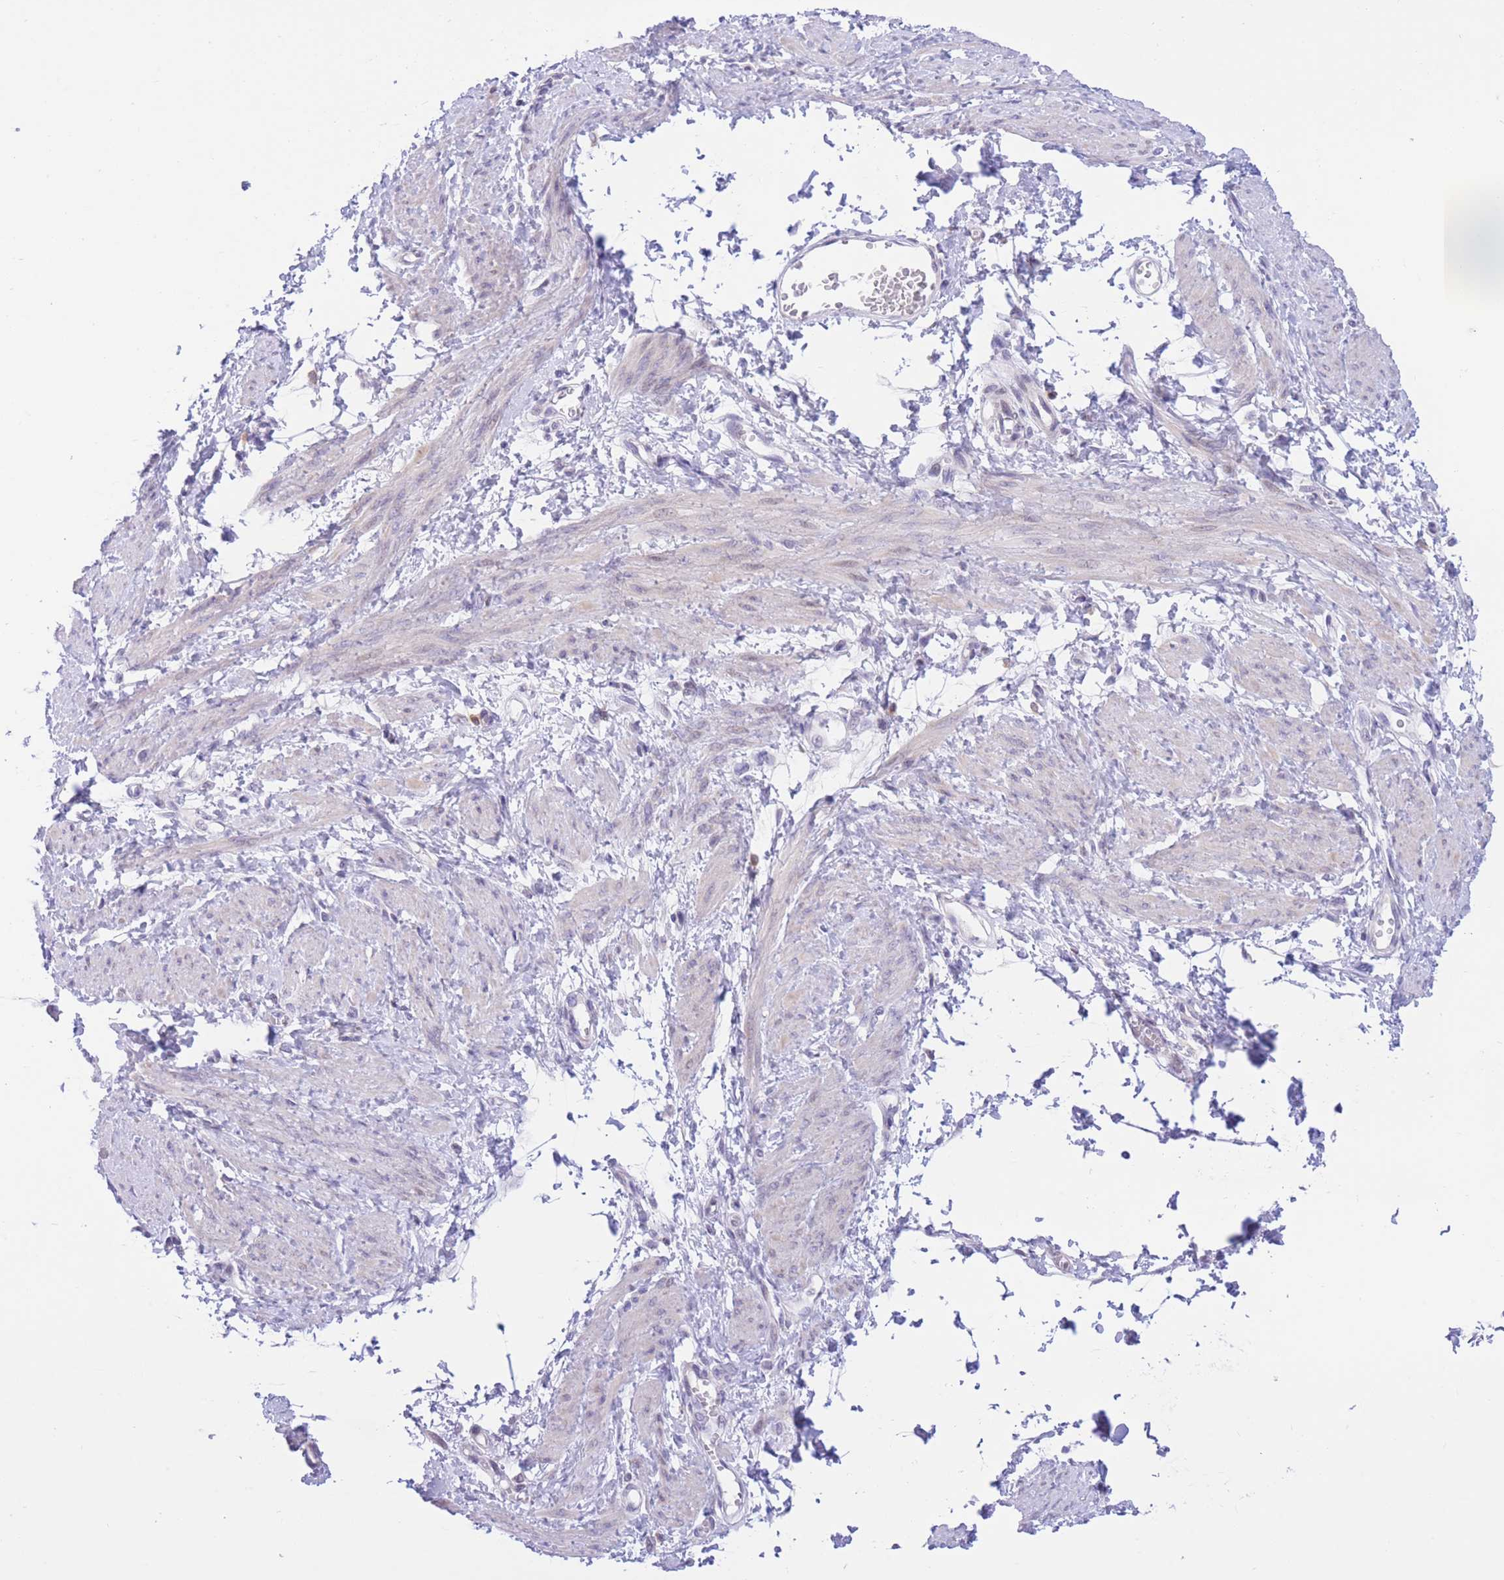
{"staining": {"intensity": "negative", "quantity": "none", "location": "none"}, "tissue": "smooth muscle", "cell_type": "Smooth muscle cells", "image_type": "normal", "snomed": [{"axis": "morphology", "description": "Normal tissue, NOS"}, {"axis": "topography", "description": "Smooth muscle"}, {"axis": "topography", "description": "Uterus"}], "caption": "Immunohistochemical staining of benign human smooth muscle demonstrates no significant expression in smooth muscle cells. (Immunohistochemistry (ihc), brightfield microscopy, high magnification).", "gene": "RPL39L", "patient": {"sex": "female", "age": 39}}